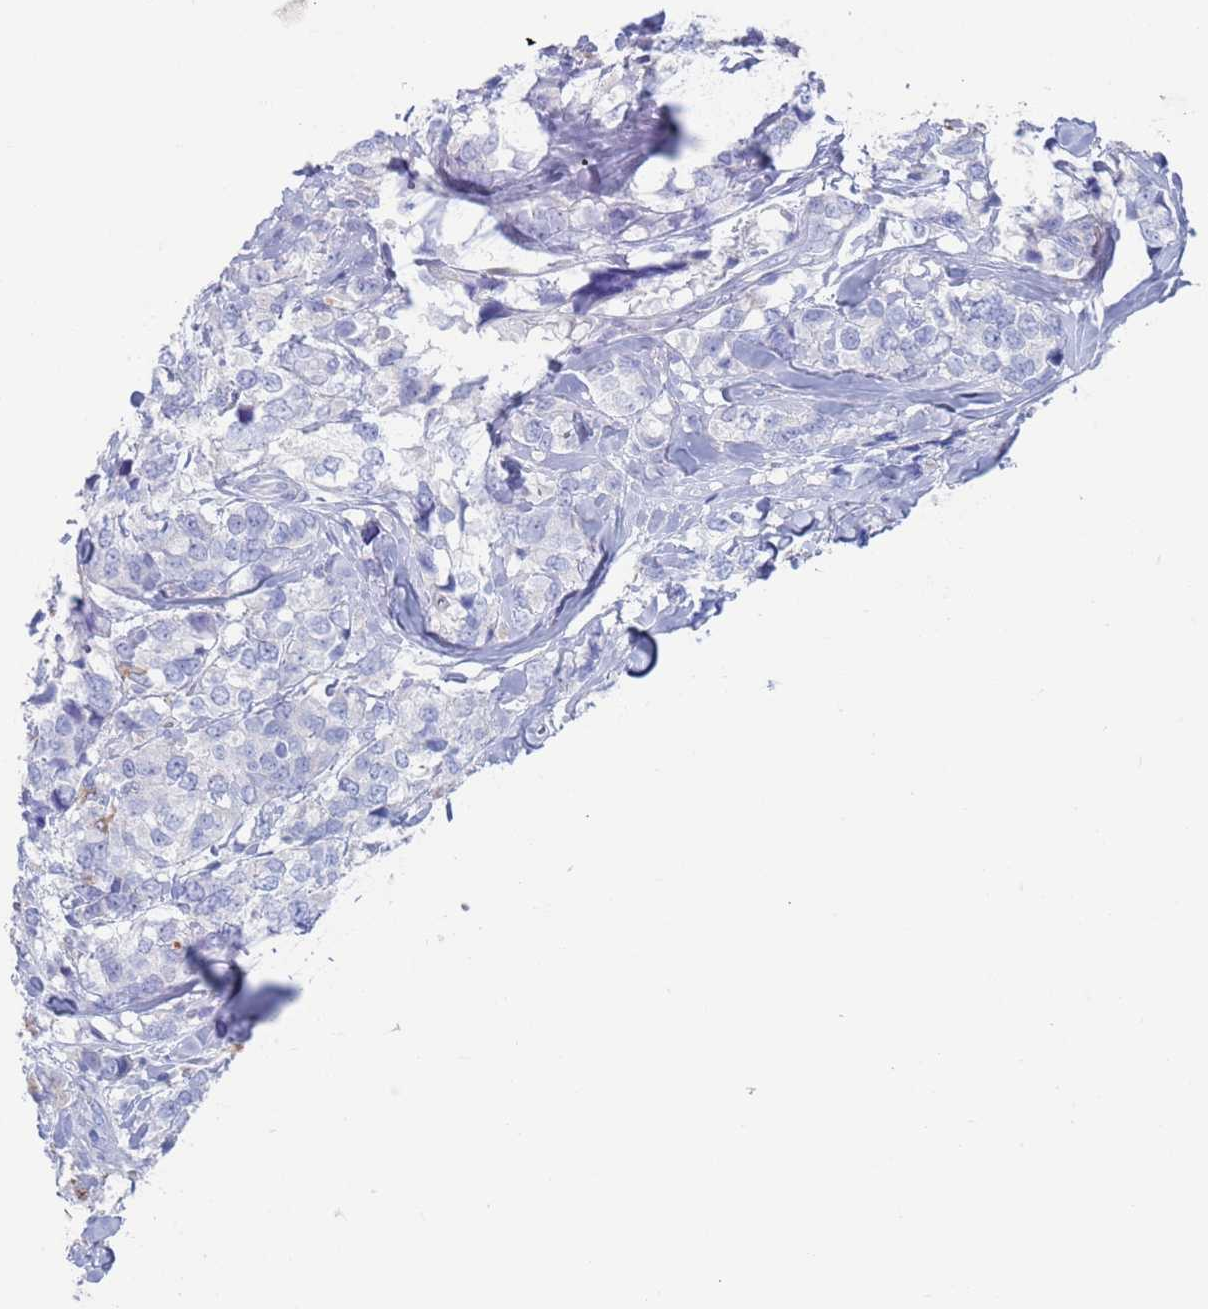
{"staining": {"intensity": "negative", "quantity": "none", "location": "none"}, "tissue": "breast cancer", "cell_type": "Tumor cells", "image_type": "cancer", "snomed": [{"axis": "morphology", "description": "Lobular carcinoma"}, {"axis": "topography", "description": "Breast"}], "caption": "The photomicrograph demonstrates no staining of tumor cells in breast cancer. Nuclei are stained in blue.", "gene": "FUCA1", "patient": {"sex": "female", "age": 59}}